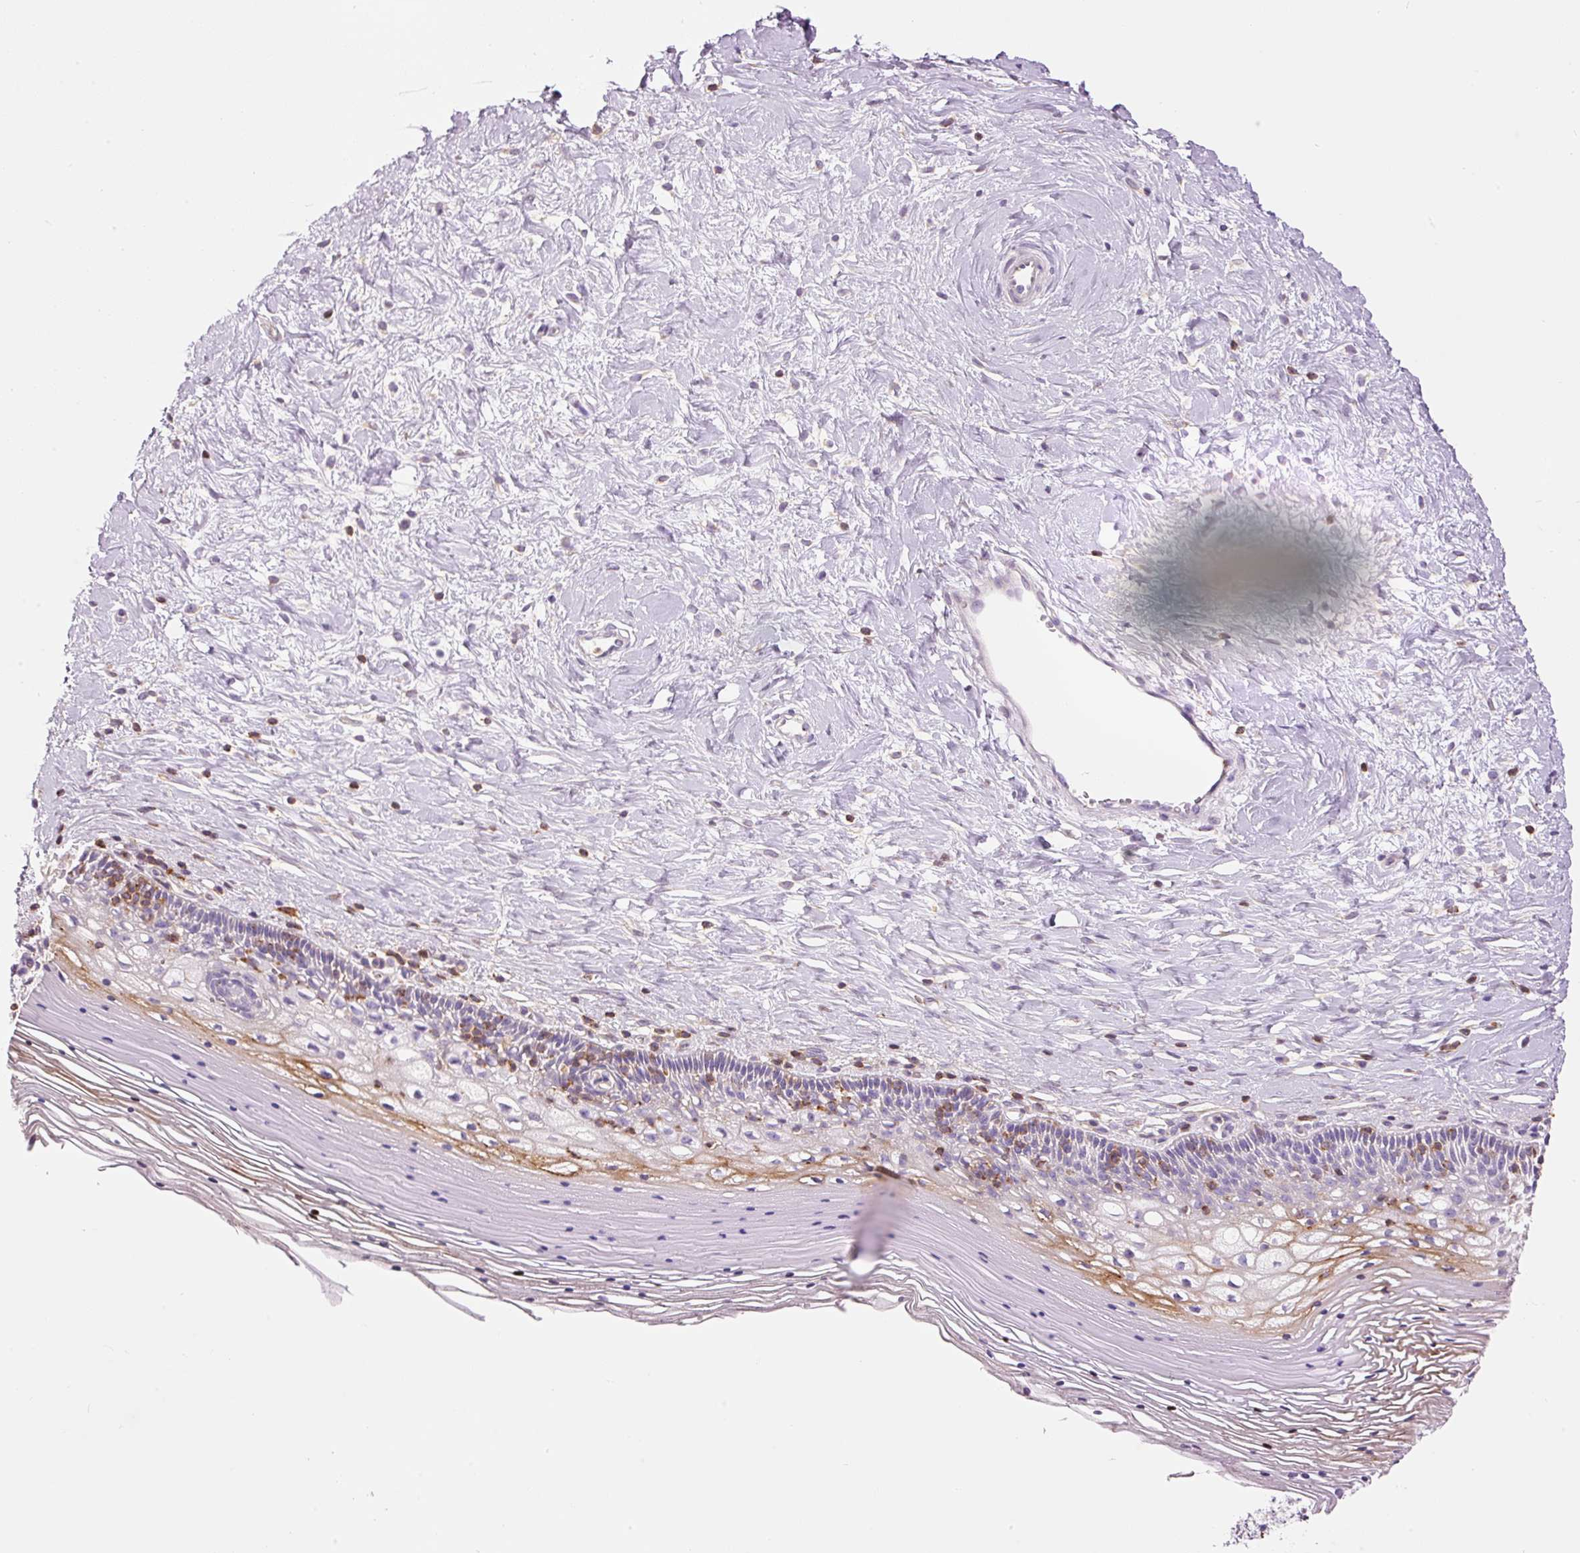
{"staining": {"intensity": "negative", "quantity": "none", "location": "none"}, "tissue": "cervix", "cell_type": "Glandular cells", "image_type": "normal", "snomed": [{"axis": "morphology", "description": "Normal tissue, NOS"}, {"axis": "topography", "description": "Cervix"}], "caption": "This is an immunohistochemistry (IHC) image of normal human cervix. There is no staining in glandular cells.", "gene": "DOK6", "patient": {"sex": "female", "age": 36}}